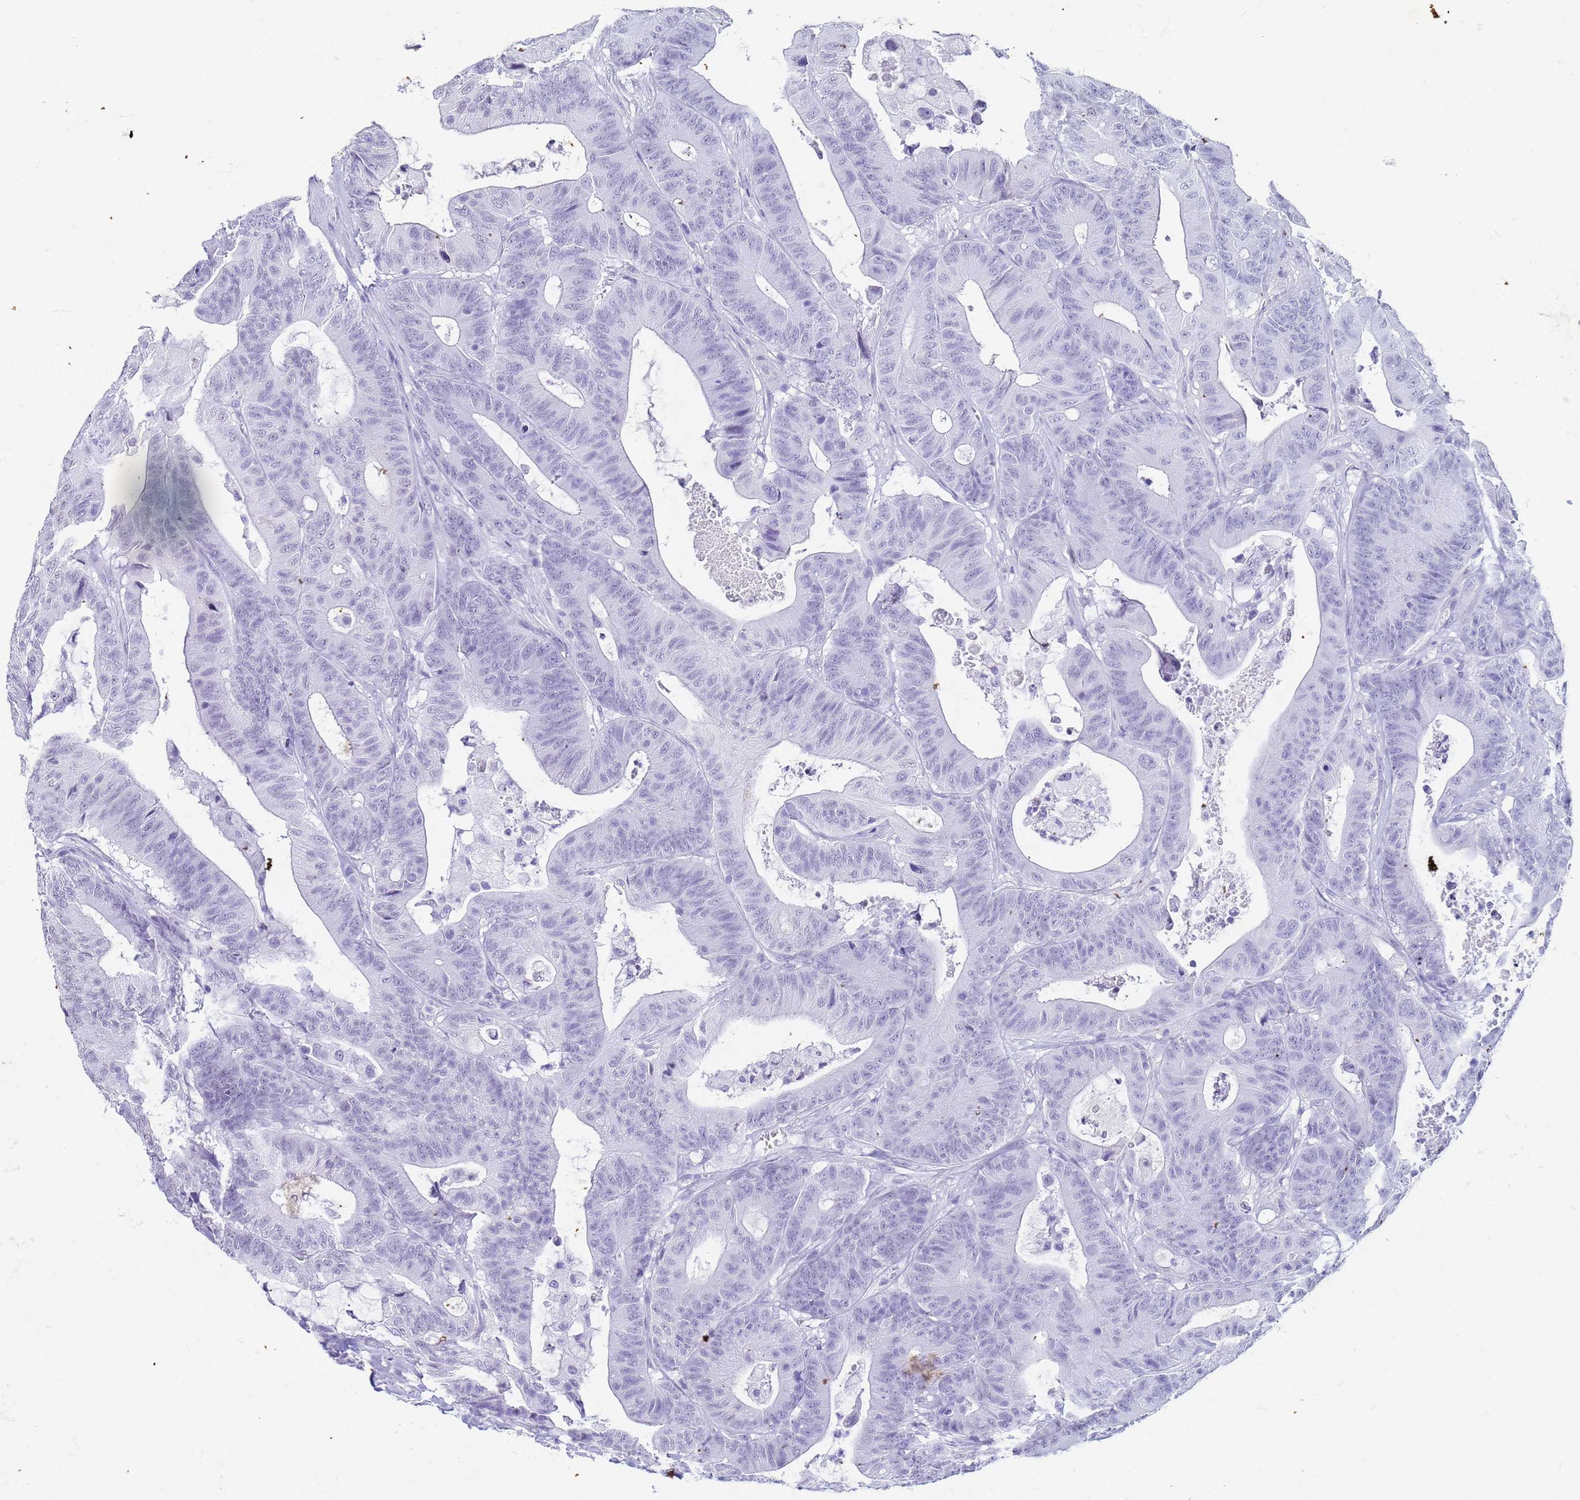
{"staining": {"intensity": "negative", "quantity": "none", "location": "none"}, "tissue": "colorectal cancer", "cell_type": "Tumor cells", "image_type": "cancer", "snomed": [{"axis": "morphology", "description": "Adenocarcinoma, NOS"}, {"axis": "topography", "description": "Colon"}], "caption": "IHC of human adenocarcinoma (colorectal) demonstrates no expression in tumor cells.", "gene": "SLC7A9", "patient": {"sex": "female", "age": 84}}